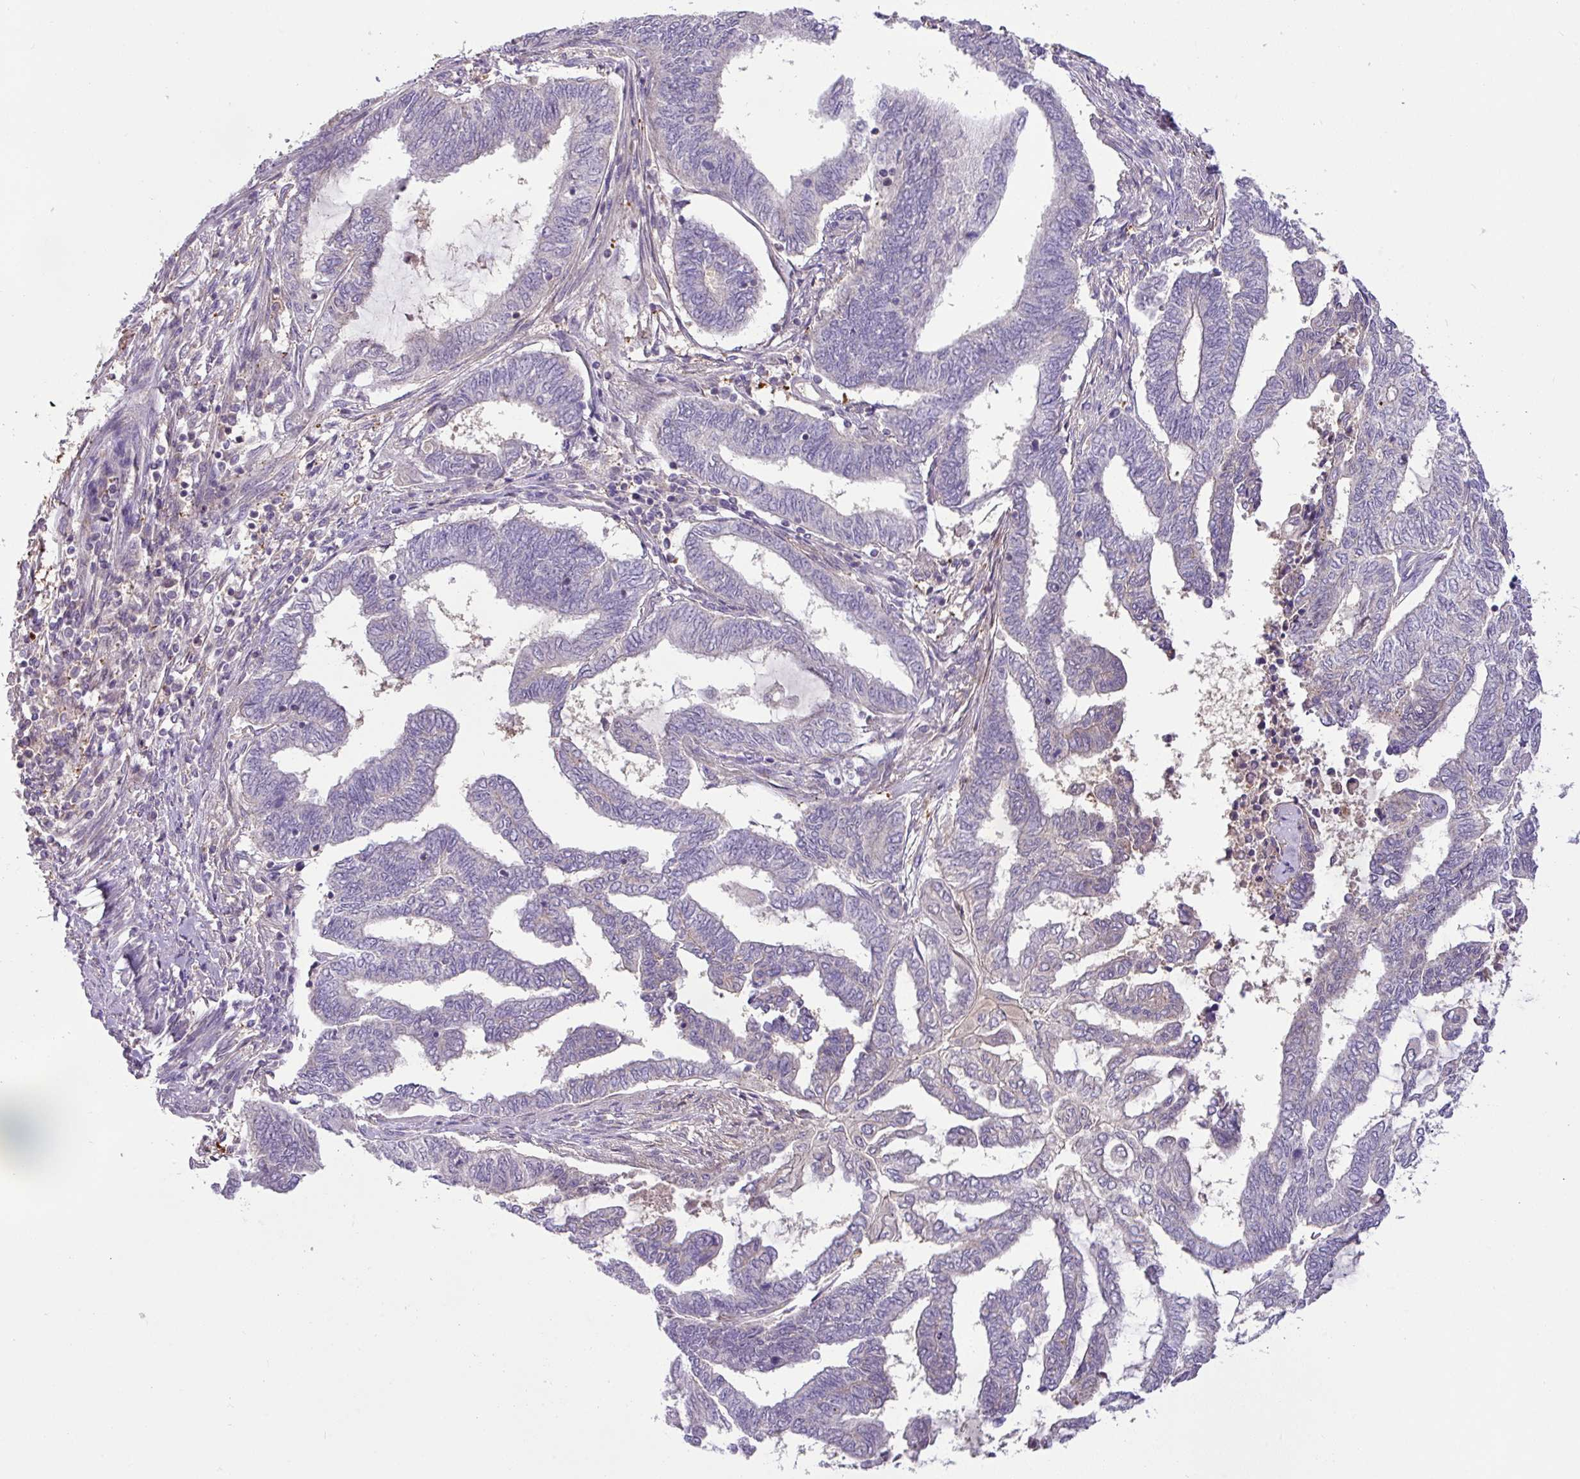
{"staining": {"intensity": "negative", "quantity": "none", "location": "none"}, "tissue": "endometrial cancer", "cell_type": "Tumor cells", "image_type": "cancer", "snomed": [{"axis": "morphology", "description": "Adenocarcinoma, NOS"}, {"axis": "topography", "description": "Uterus"}, {"axis": "topography", "description": "Endometrium"}], "caption": "IHC image of endometrial cancer (adenocarcinoma) stained for a protein (brown), which reveals no expression in tumor cells.", "gene": "HOXC13", "patient": {"sex": "female", "age": 70}}